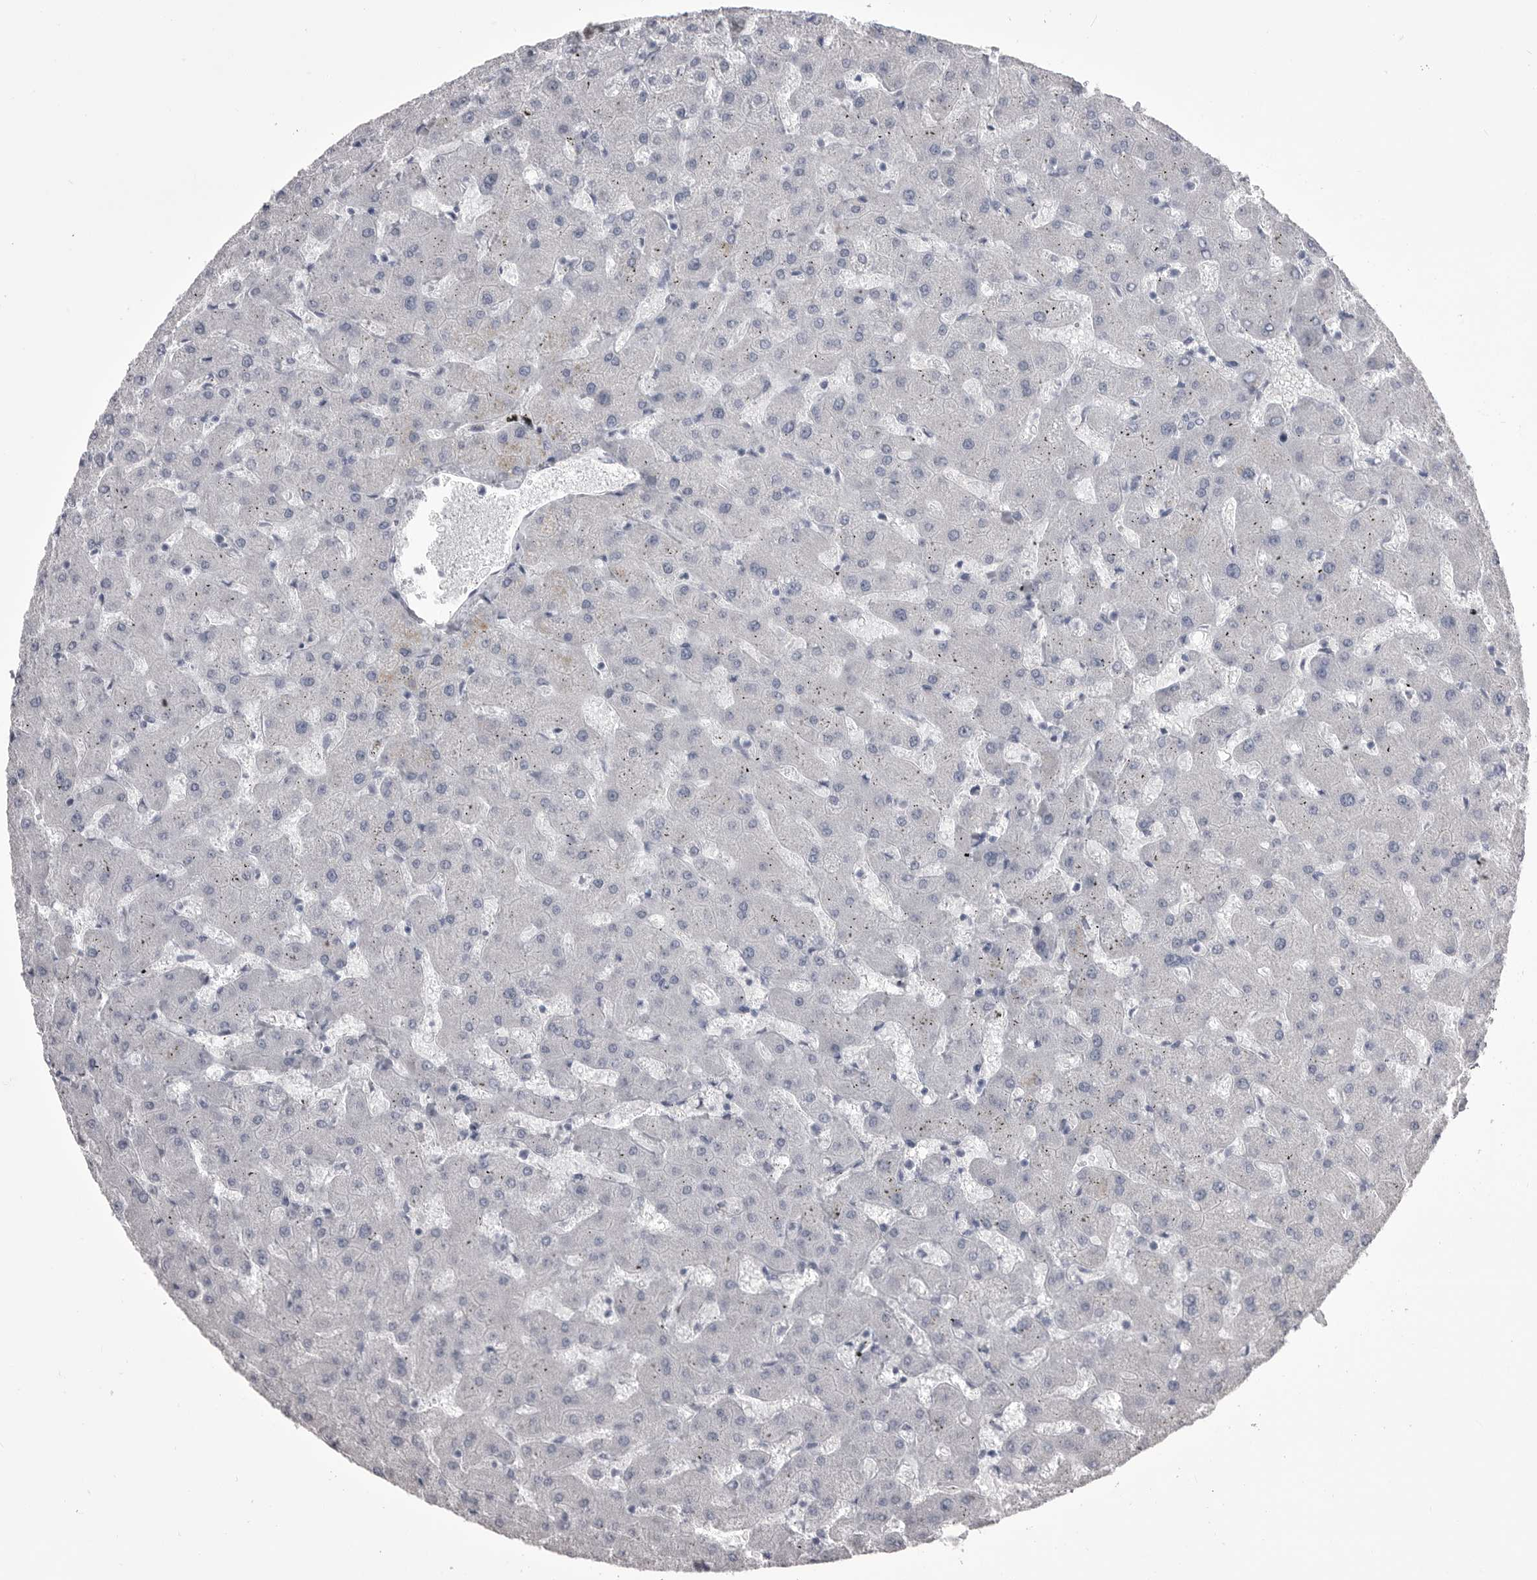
{"staining": {"intensity": "negative", "quantity": "none", "location": "none"}, "tissue": "liver", "cell_type": "Cholangiocytes", "image_type": "normal", "snomed": [{"axis": "morphology", "description": "Normal tissue, NOS"}, {"axis": "topography", "description": "Liver"}], "caption": "This is a histopathology image of IHC staining of unremarkable liver, which shows no expression in cholangiocytes.", "gene": "ANK2", "patient": {"sex": "female", "age": 63}}